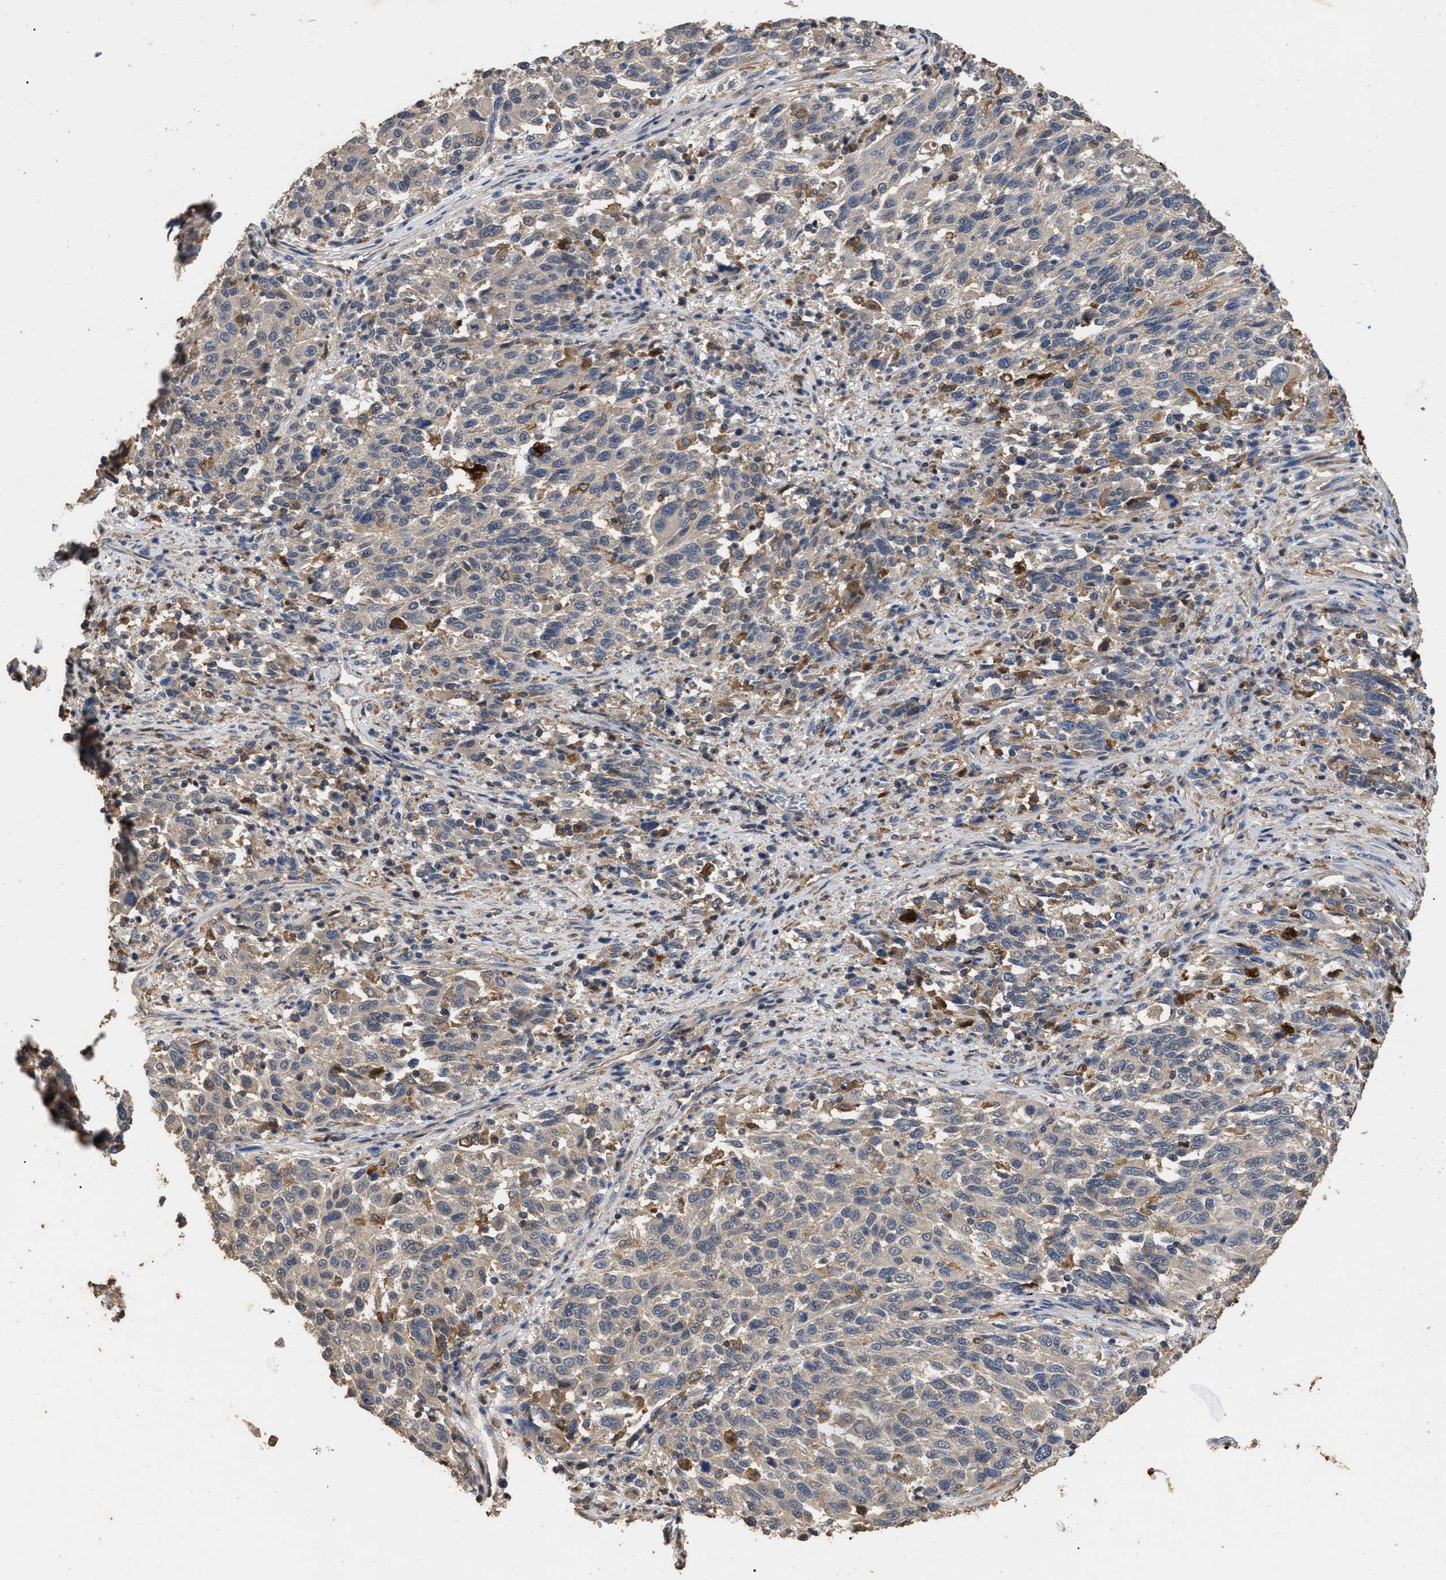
{"staining": {"intensity": "negative", "quantity": "none", "location": "none"}, "tissue": "melanoma", "cell_type": "Tumor cells", "image_type": "cancer", "snomed": [{"axis": "morphology", "description": "Malignant melanoma, Metastatic site"}, {"axis": "topography", "description": "Lymph node"}], "caption": "A micrograph of human malignant melanoma (metastatic site) is negative for staining in tumor cells.", "gene": "GPR179", "patient": {"sex": "male", "age": 61}}